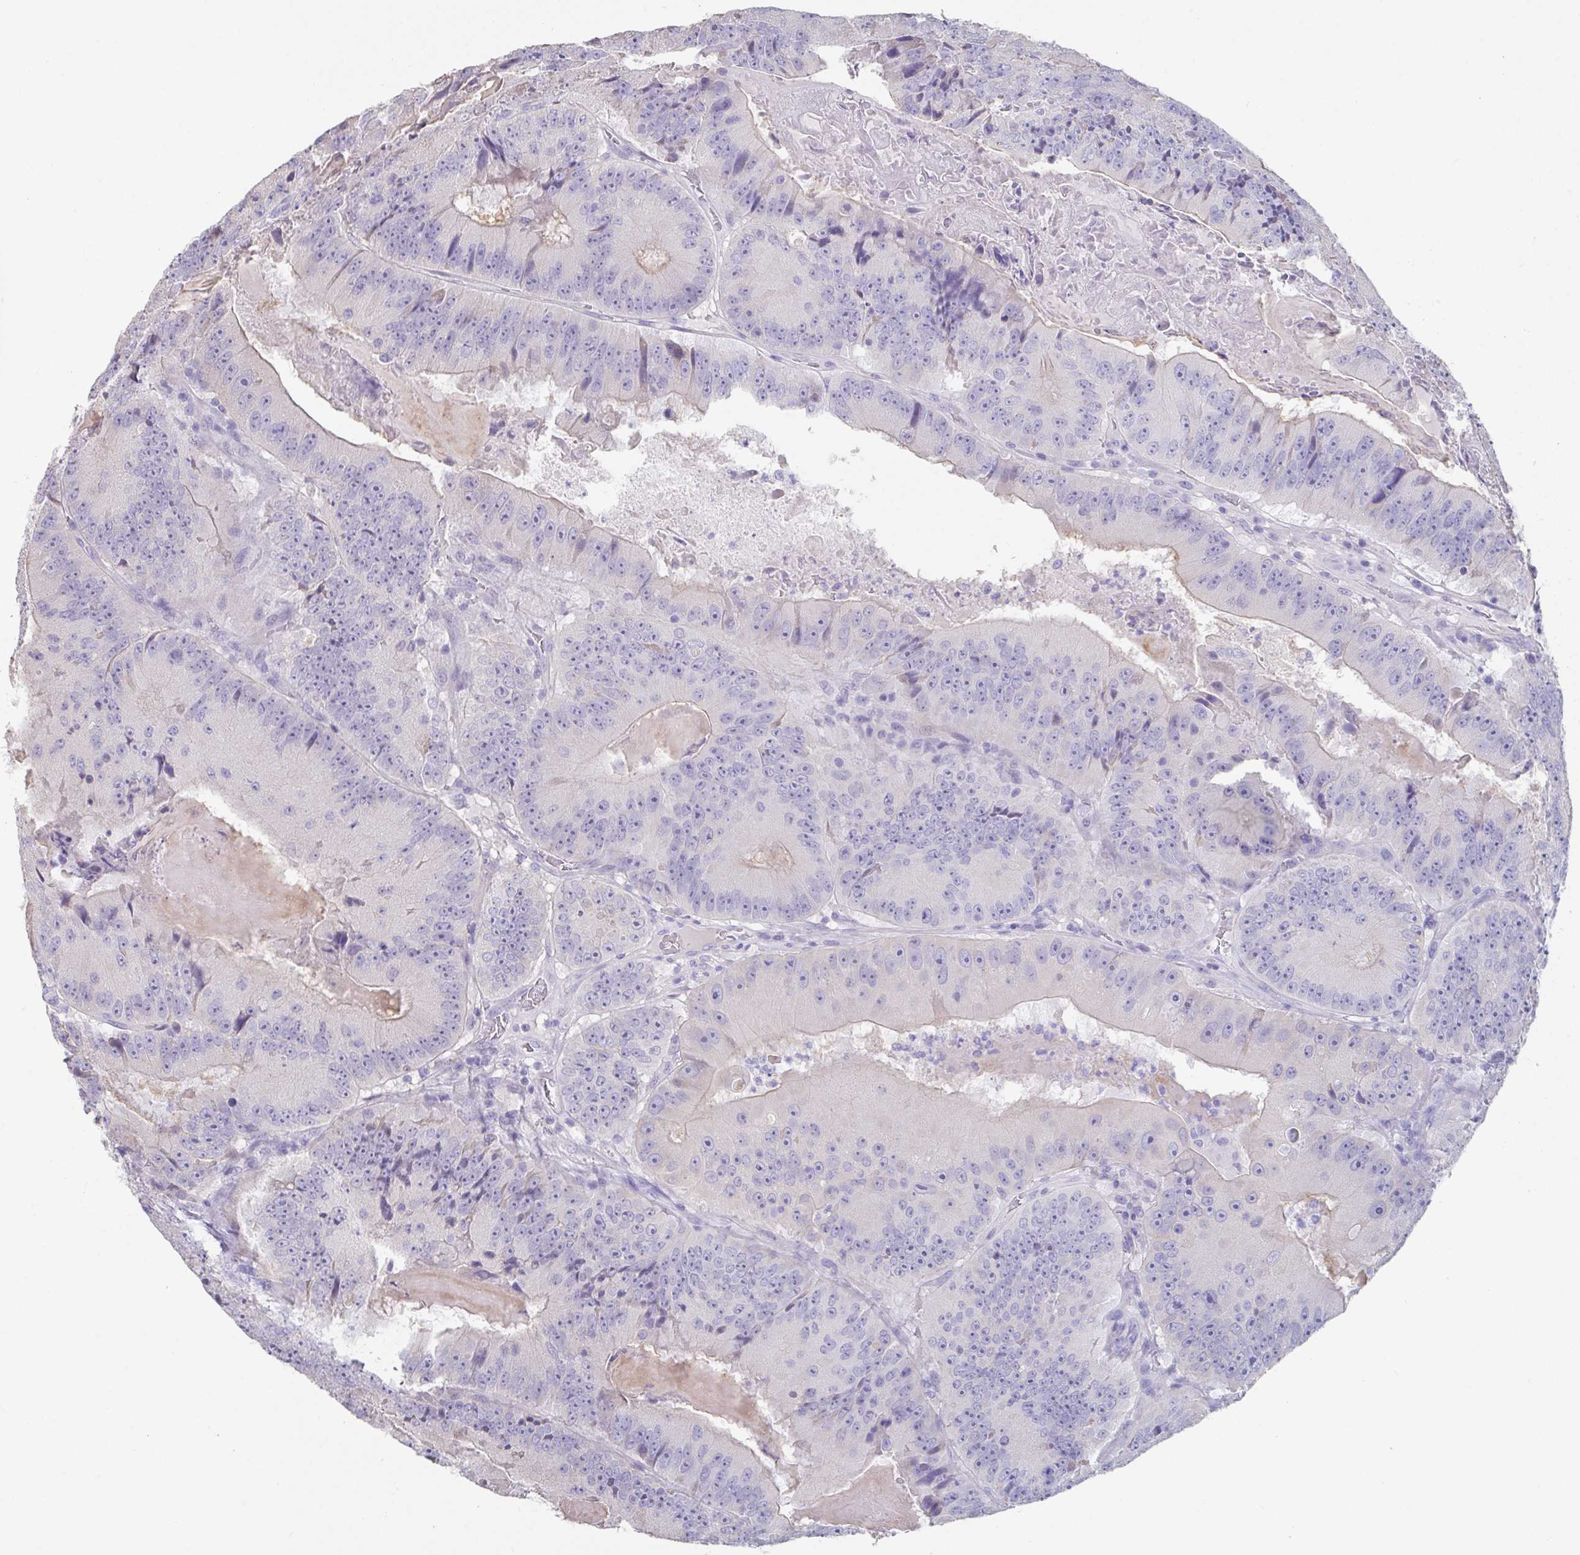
{"staining": {"intensity": "weak", "quantity": "<25%", "location": "cytoplasmic/membranous"}, "tissue": "colorectal cancer", "cell_type": "Tumor cells", "image_type": "cancer", "snomed": [{"axis": "morphology", "description": "Adenocarcinoma, NOS"}, {"axis": "topography", "description": "Colon"}], "caption": "DAB immunohistochemical staining of human colorectal cancer (adenocarcinoma) exhibits no significant staining in tumor cells.", "gene": "SLC44A4", "patient": {"sex": "female", "age": 86}}